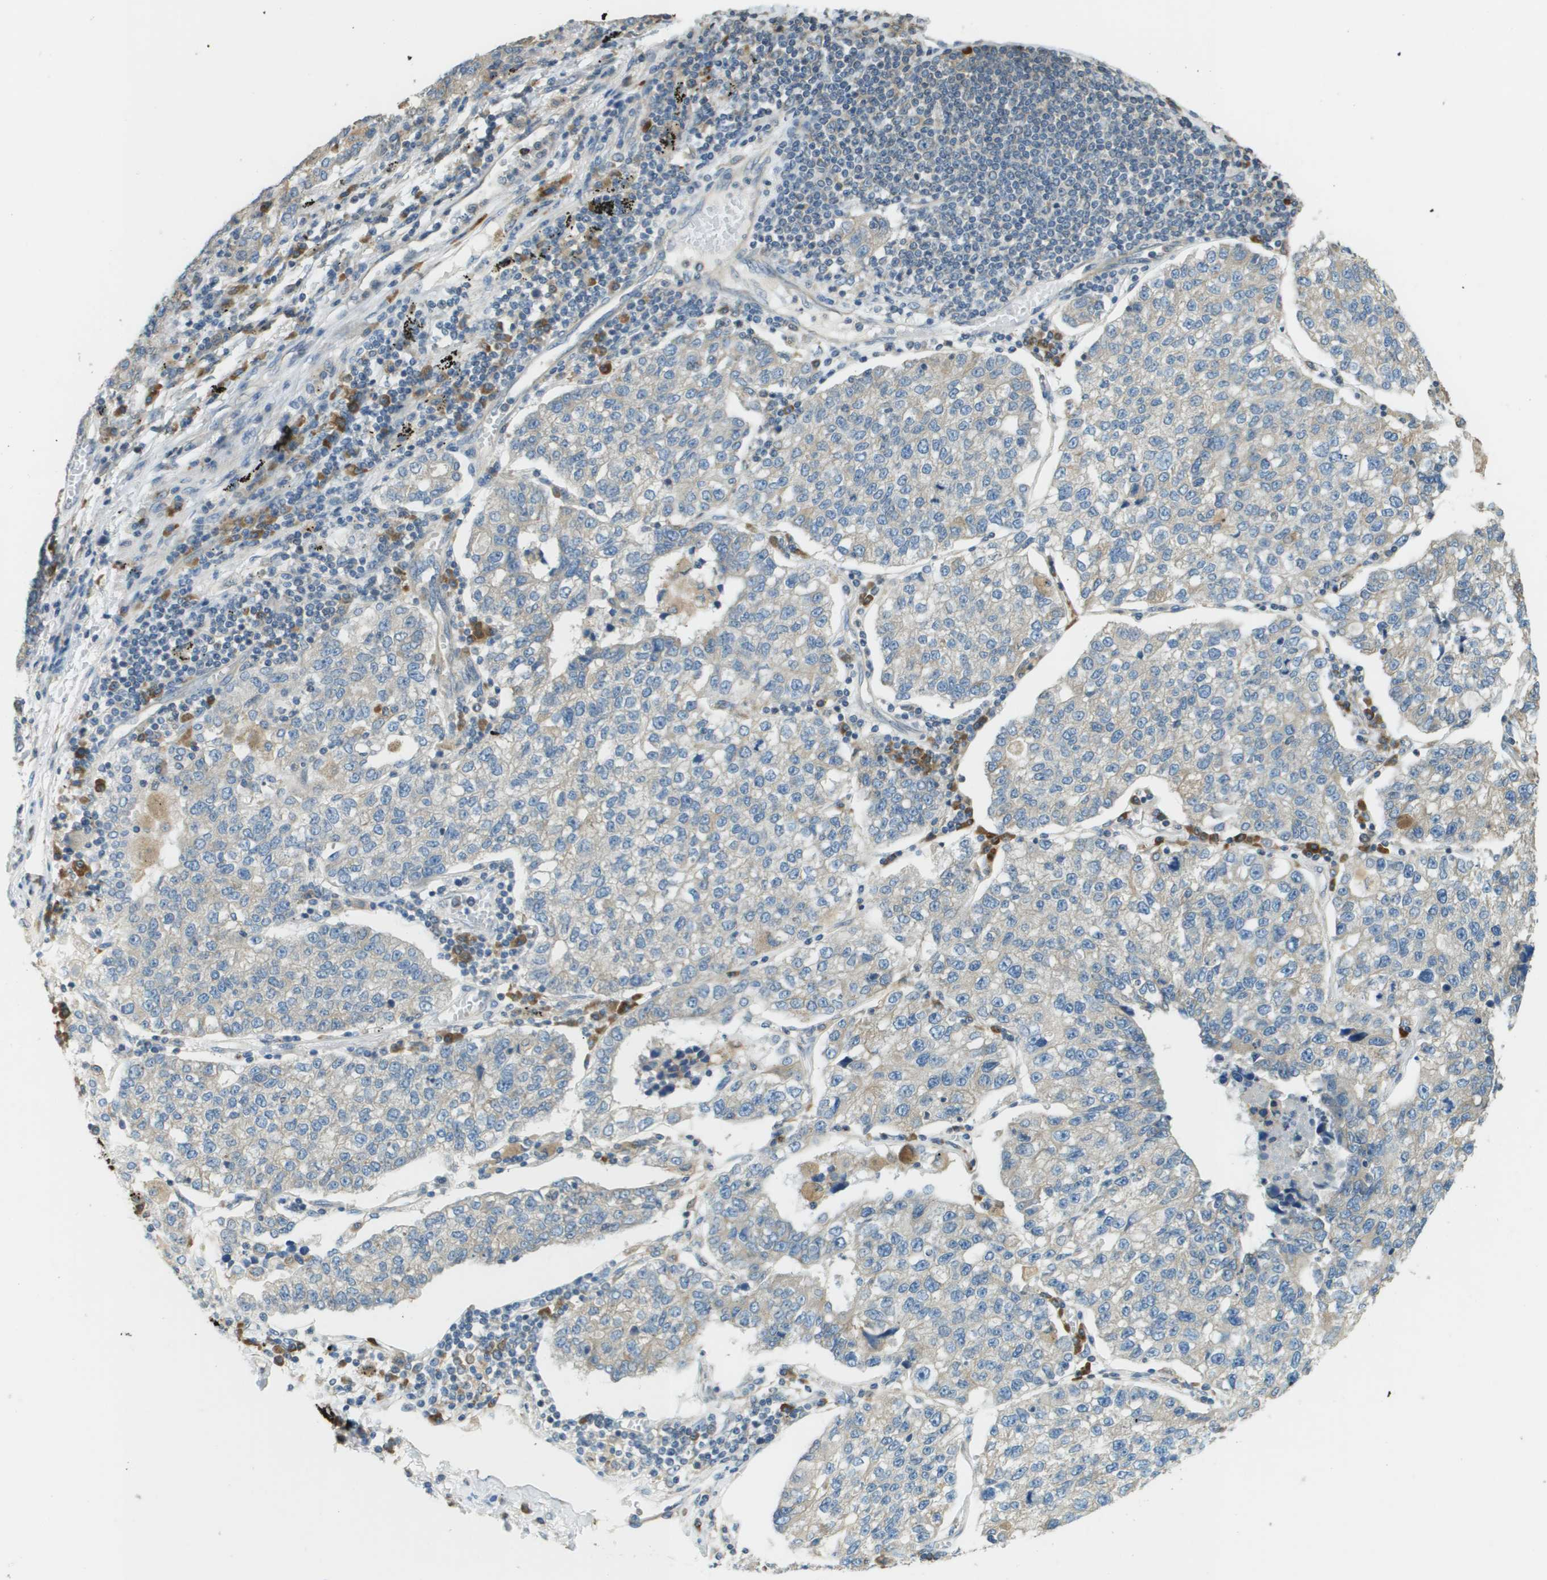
{"staining": {"intensity": "weak", "quantity": "<25%", "location": "cytoplasmic/membranous"}, "tissue": "lung cancer", "cell_type": "Tumor cells", "image_type": "cancer", "snomed": [{"axis": "morphology", "description": "Adenocarcinoma, NOS"}, {"axis": "topography", "description": "Lung"}], "caption": "Tumor cells show no significant protein positivity in lung adenocarcinoma.", "gene": "DNAJB11", "patient": {"sex": "male", "age": 49}}